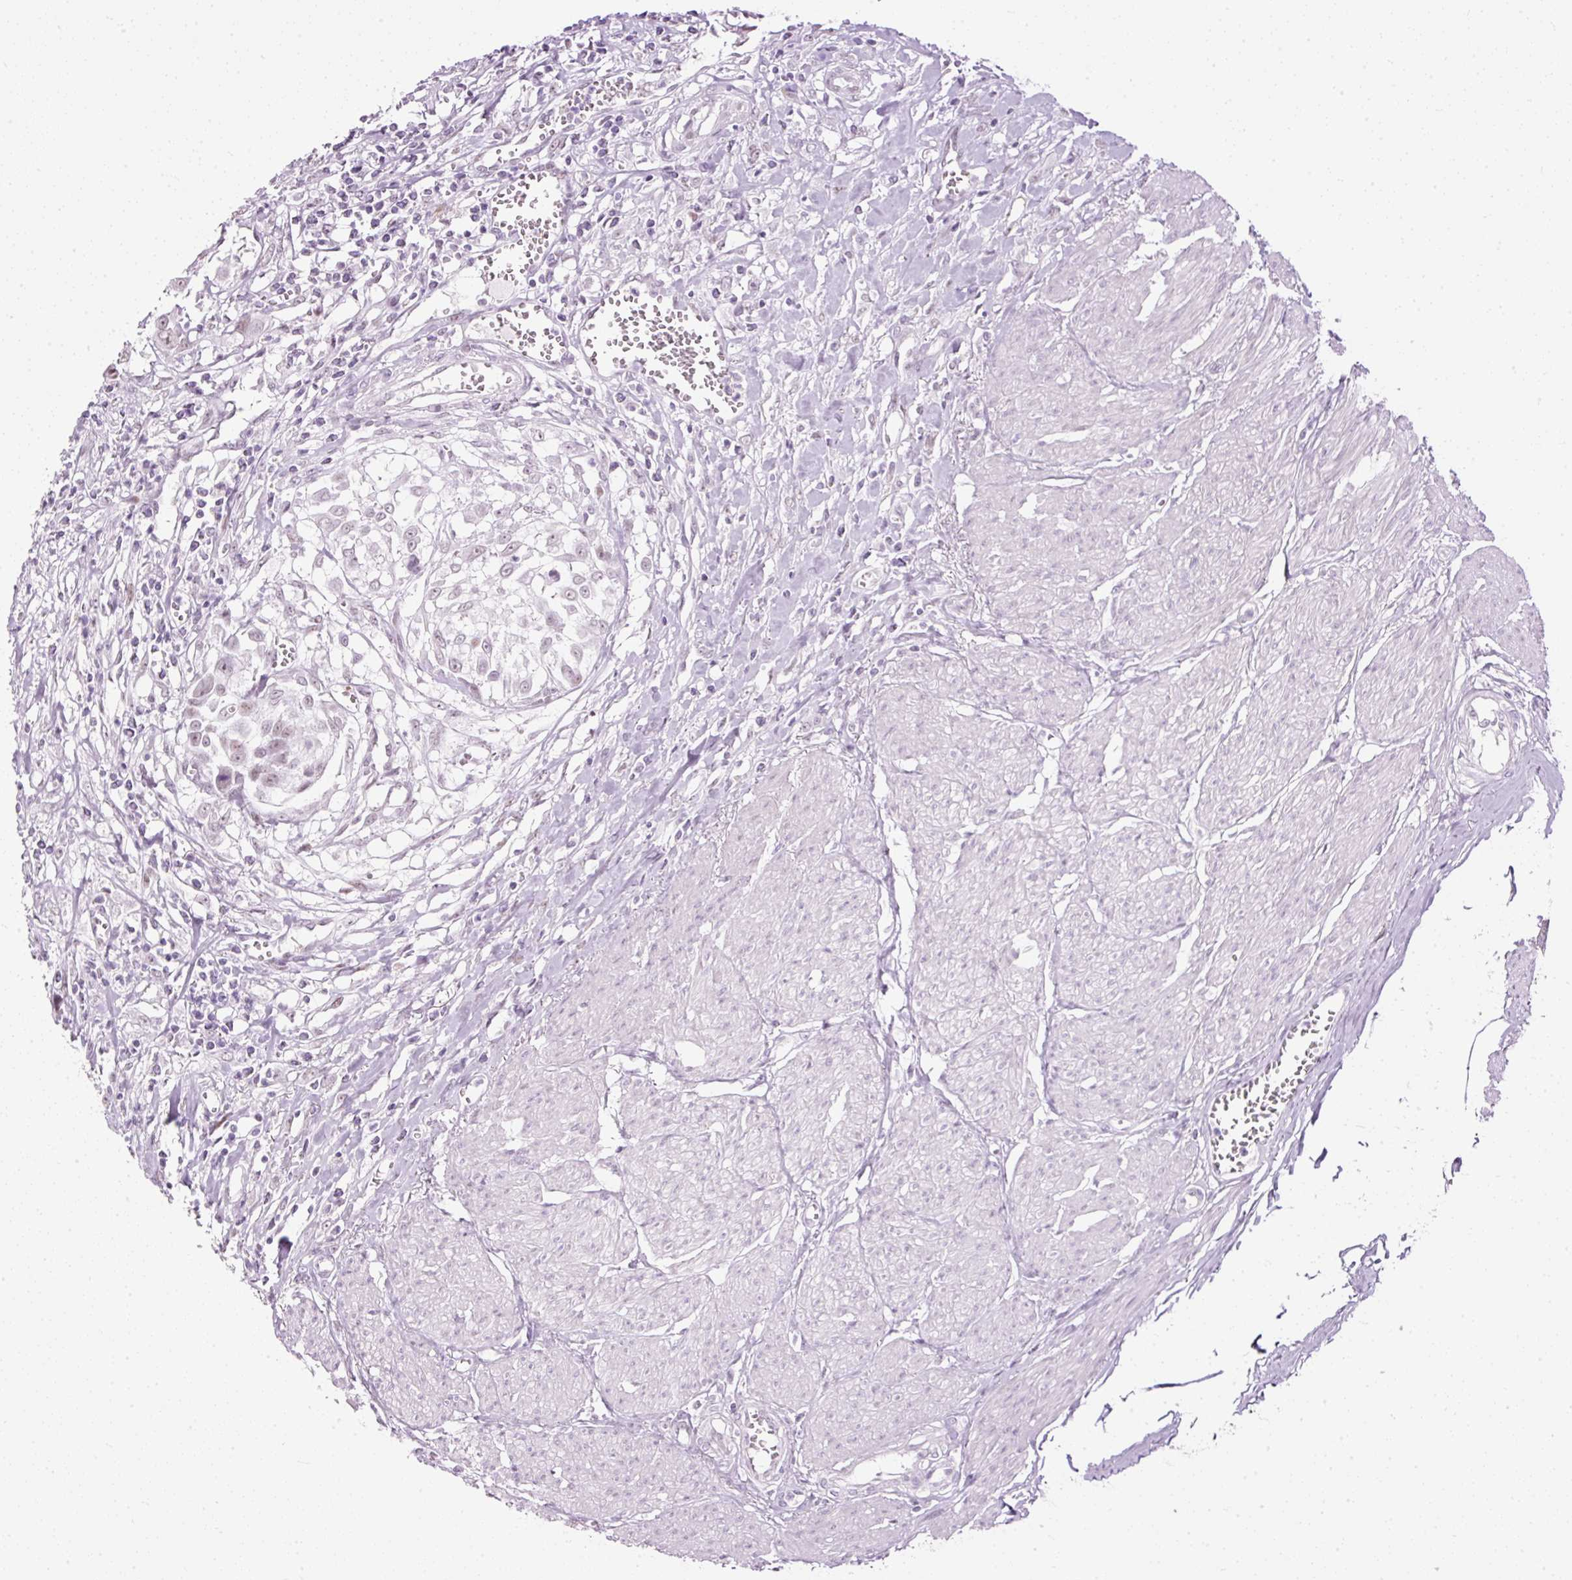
{"staining": {"intensity": "weak", "quantity": "25%-75%", "location": "nuclear"}, "tissue": "urothelial cancer", "cell_type": "Tumor cells", "image_type": "cancer", "snomed": [{"axis": "morphology", "description": "Urothelial carcinoma, High grade"}, {"axis": "topography", "description": "Urinary bladder"}], "caption": "IHC (DAB (3,3'-diaminobenzidine)) staining of human high-grade urothelial carcinoma exhibits weak nuclear protein expression in about 25%-75% of tumor cells.", "gene": "PDE6B", "patient": {"sex": "male", "age": 57}}